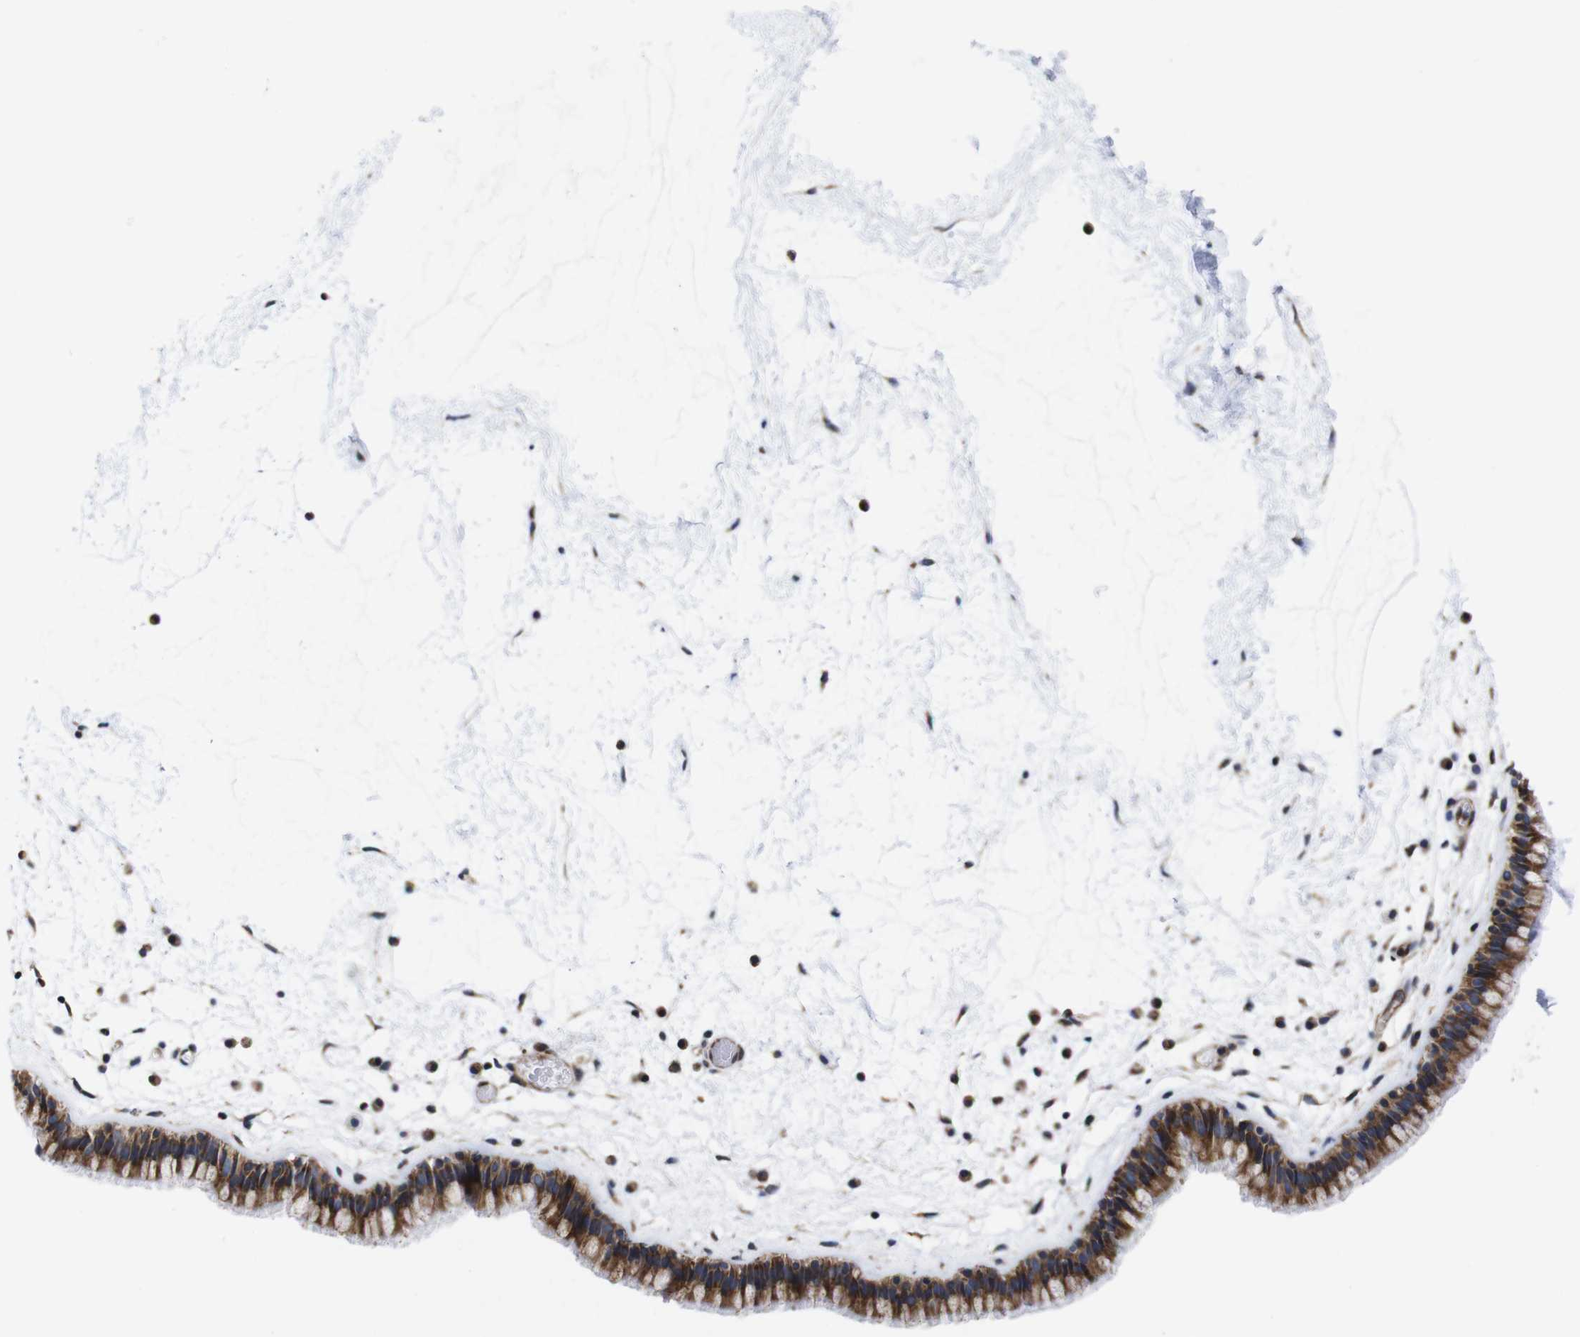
{"staining": {"intensity": "strong", "quantity": ">75%", "location": "cytoplasmic/membranous"}, "tissue": "nasopharynx", "cell_type": "Respiratory epithelial cells", "image_type": "normal", "snomed": [{"axis": "morphology", "description": "Normal tissue, NOS"}, {"axis": "morphology", "description": "Inflammation, NOS"}, {"axis": "topography", "description": "Nasopharynx"}], "caption": "Respiratory epithelial cells exhibit high levels of strong cytoplasmic/membranous expression in about >75% of cells in benign nasopharynx.", "gene": "C17orf80", "patient": {"sex": "male", "age": 48}}